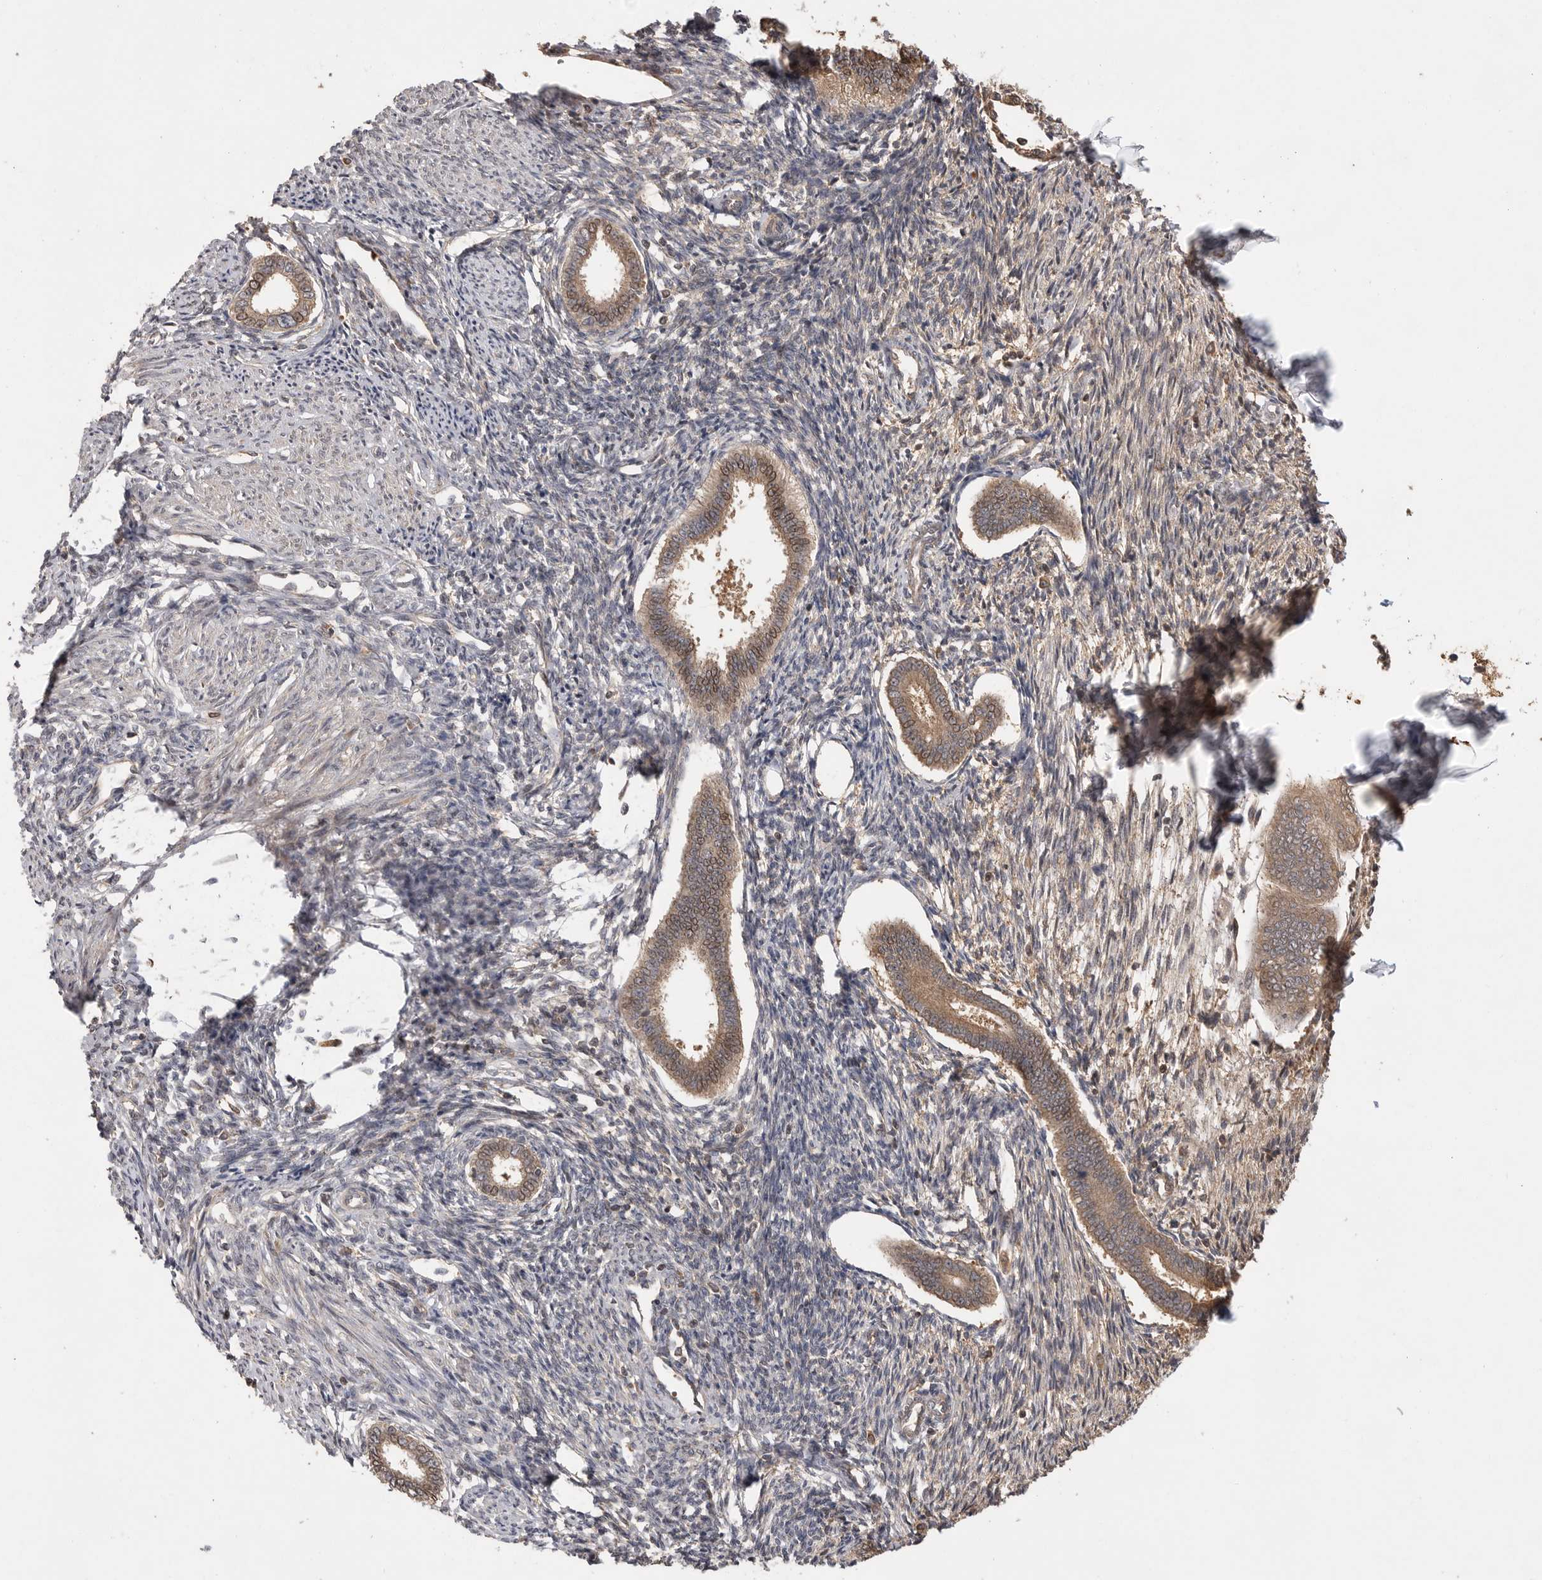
{"staining": {"intensity": "weak", "quantity": "25%-75%", "location": "cytoplasmic/membranous"}, "tissue": "endometrium", "cell_type": "Cells in endometrial stroma", "image_type": "normal", "snomed": [{"axis": "morphology", "description": "Normal tissue, NOS"}, {"axis": "topography", "description": "Endometrium"}], "caption": "Protein expression analysis of unremarkable endometrium shows weak cytoplasmic/membranous expression in approximately 25%-75% of cells in endometrial stroma.", "gene": "VN1R4", "patient": {"sex": "female", "age": 56}}